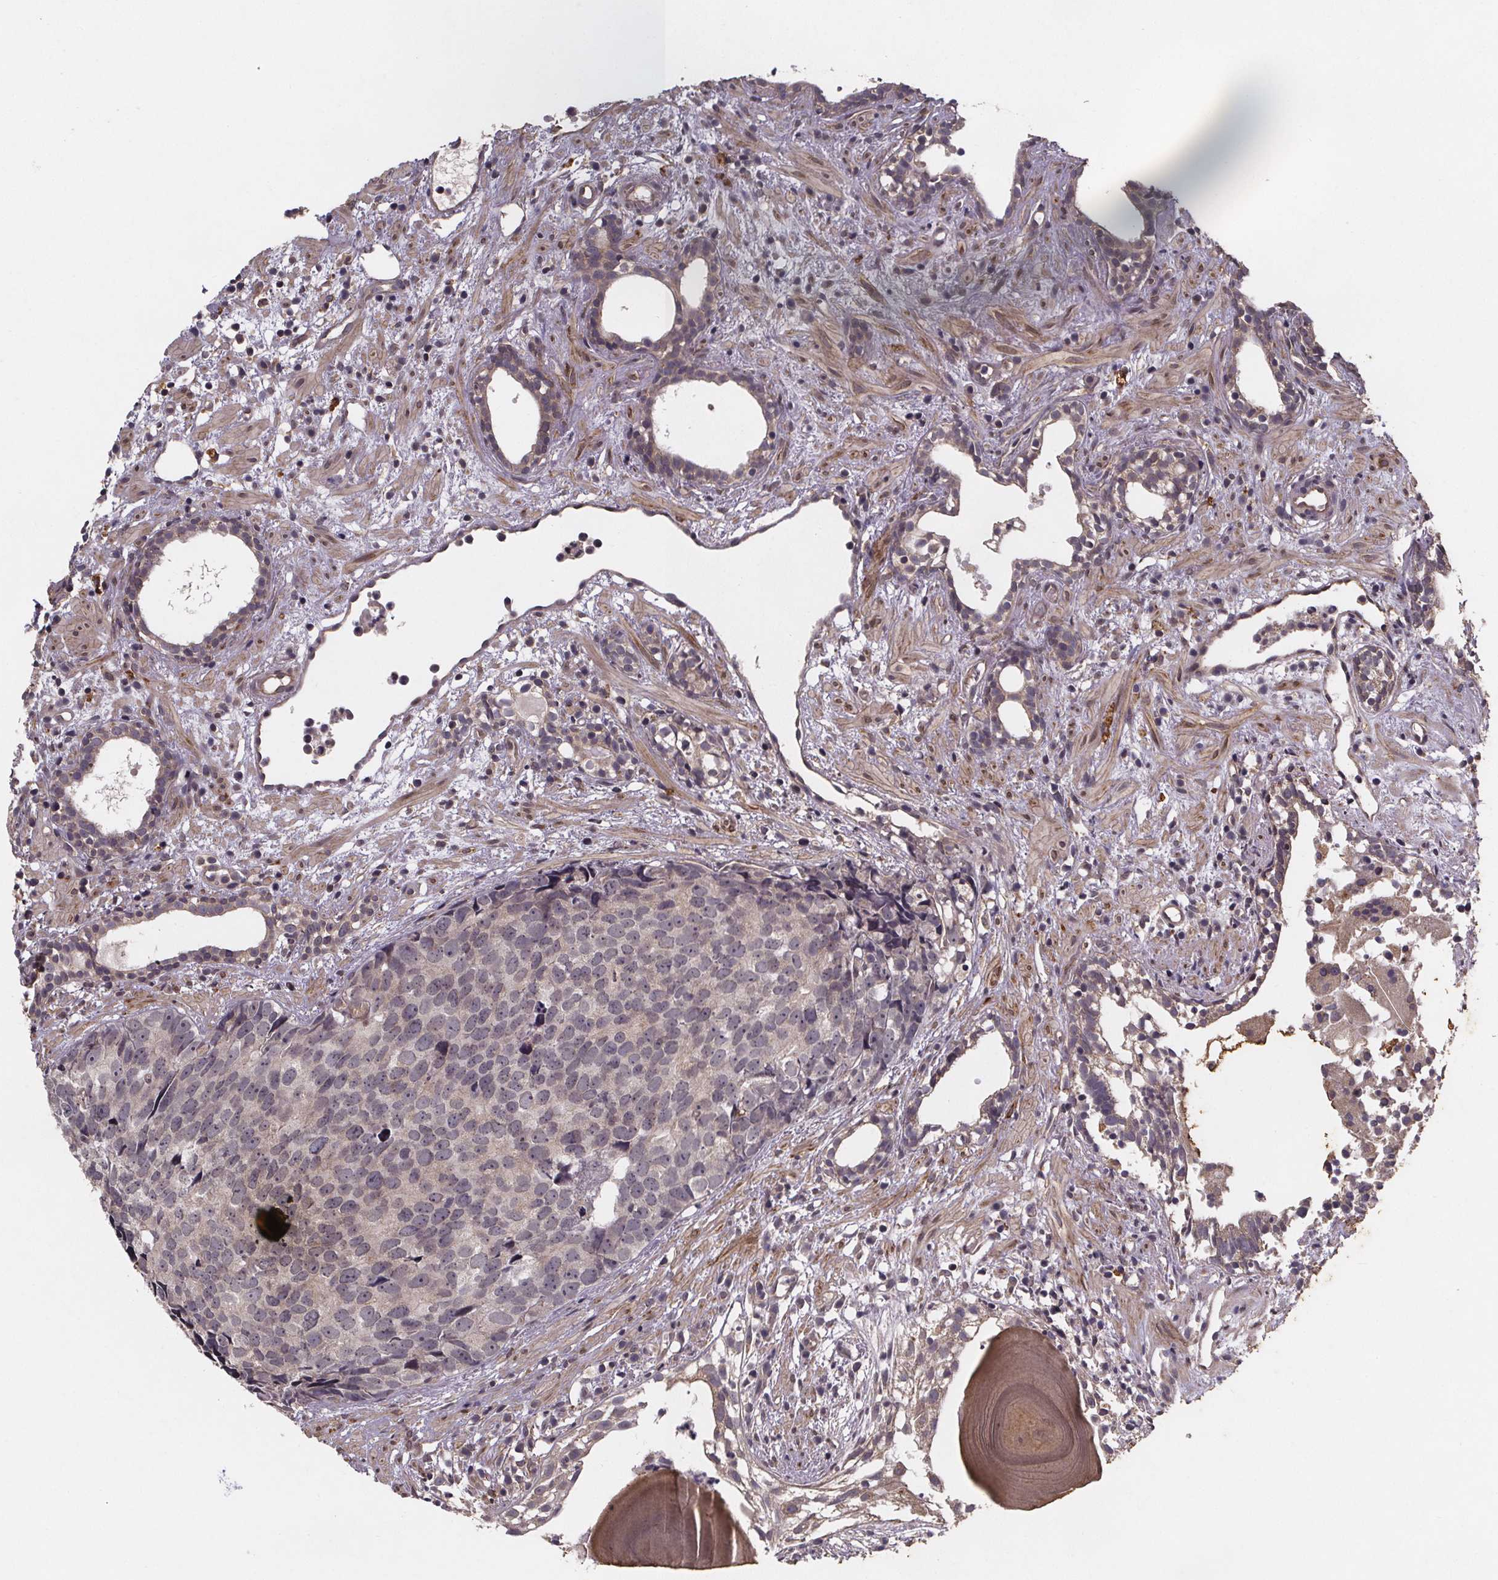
{"staining": {"intensity": "negative", "quantity": "none", "location": "none"}, "tissue": "prostate cancer", "cell_type": "Tumor cells", "image_type": "cancer", "snomed": [{"axis": "morphology", "description": "Adenocarcinoma, High grade"}, {"axis": "topography", "description": "Prostate"}], "caption": "There is no significant expression in tumor cells of adenocarcinoma (high-grade) (prostate). (IHC, brightfield microscopy, high magnification).", "gene": "PIERCE2", "patient": {"sex": "male", "age": 83}}